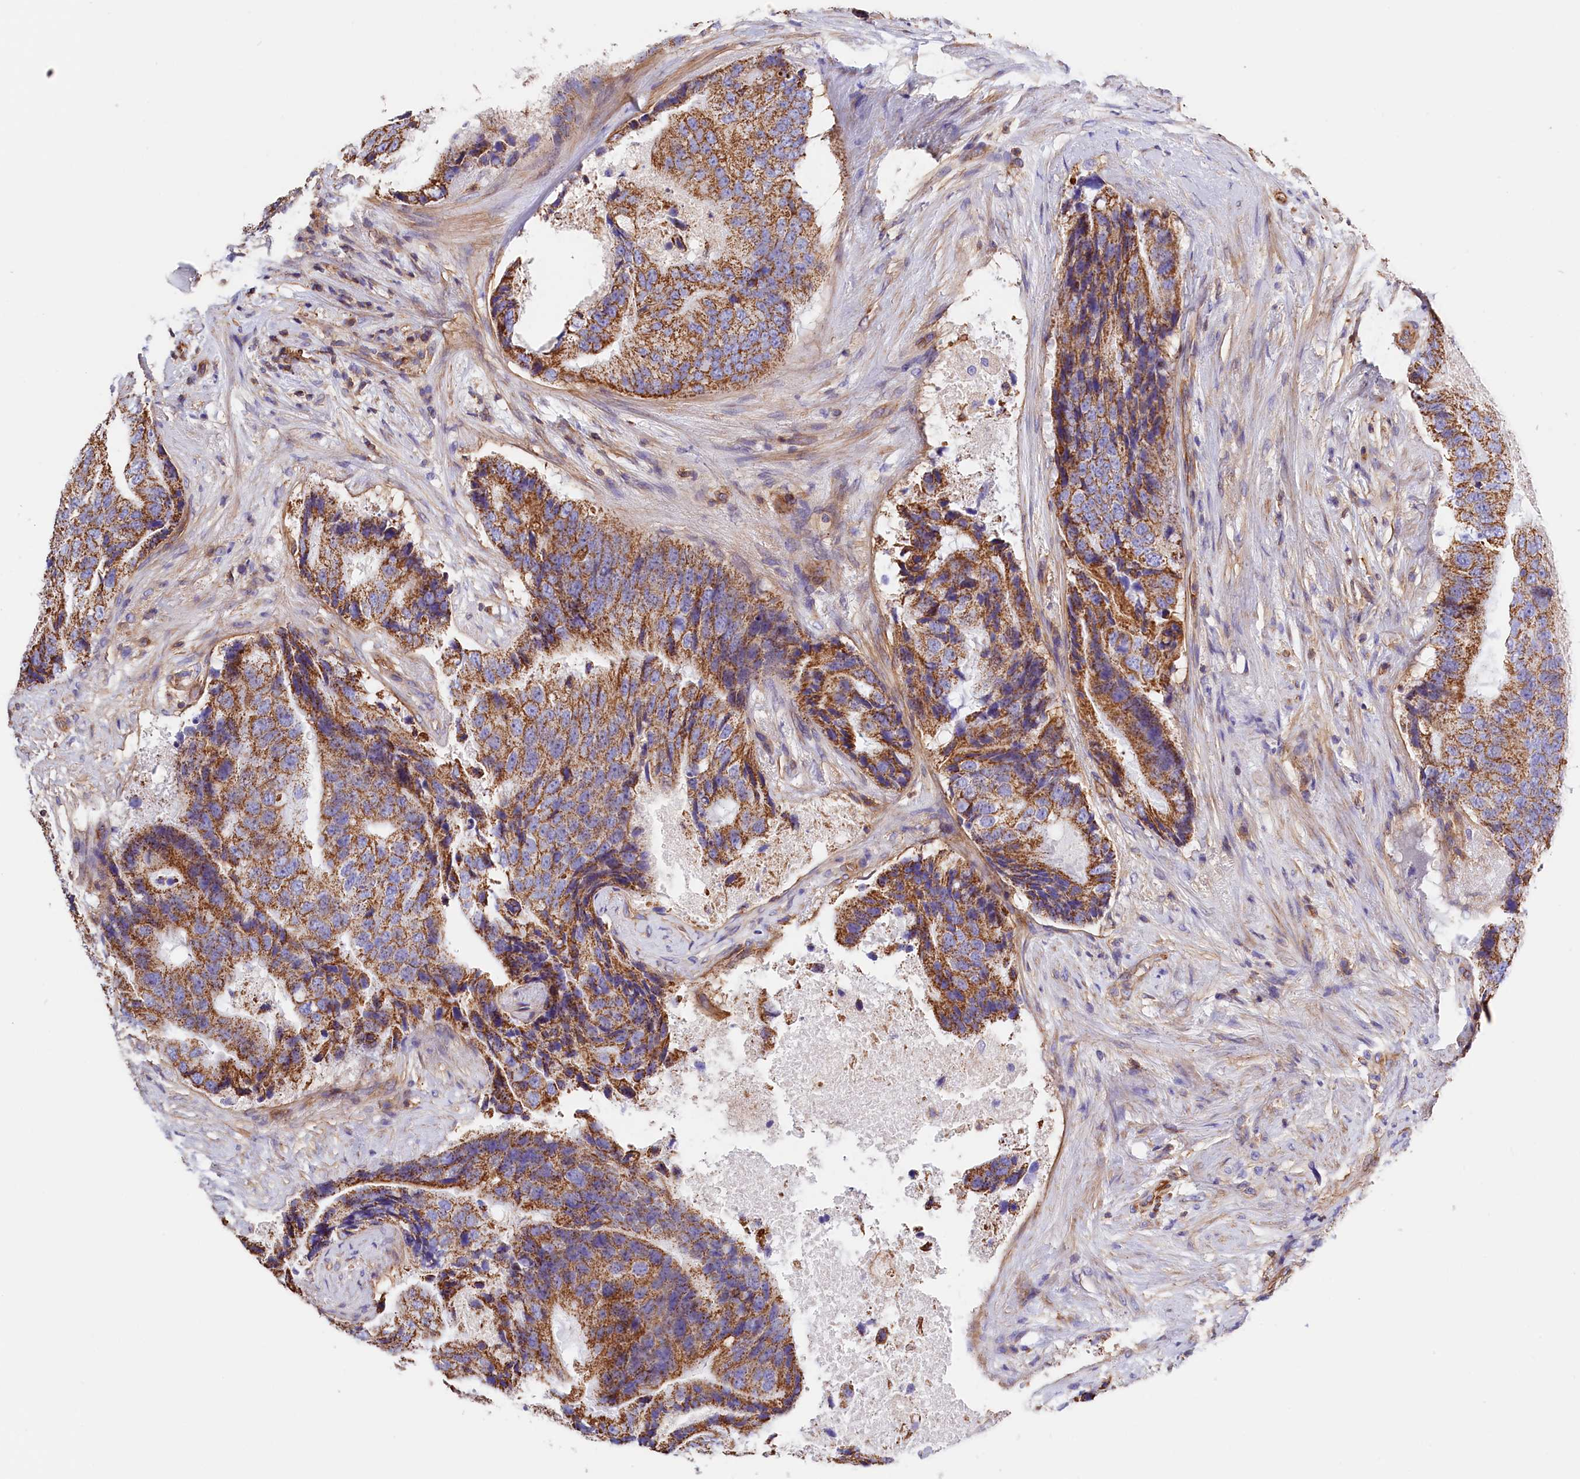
{"staining": {"intensity": "moderate", "quantity": ">75%", "location": "cytoplasmic/membranous"}, "tissue": "prostate cancer", "cell_type": "Tumor cells", "image_type": "cancer", "snomed": [{"axis": "morphology", "description": "Adenocarcinoma, High grade"}, {"axis": "topography", "description": "Prostate"}], "caption": "Tumor cells display moderate cytoplasmic/membranous staining in approximately >75% of cells in prostate cancer.", "gene": "ATP2B4", "patient": {"sex": "male", "age": 70}}